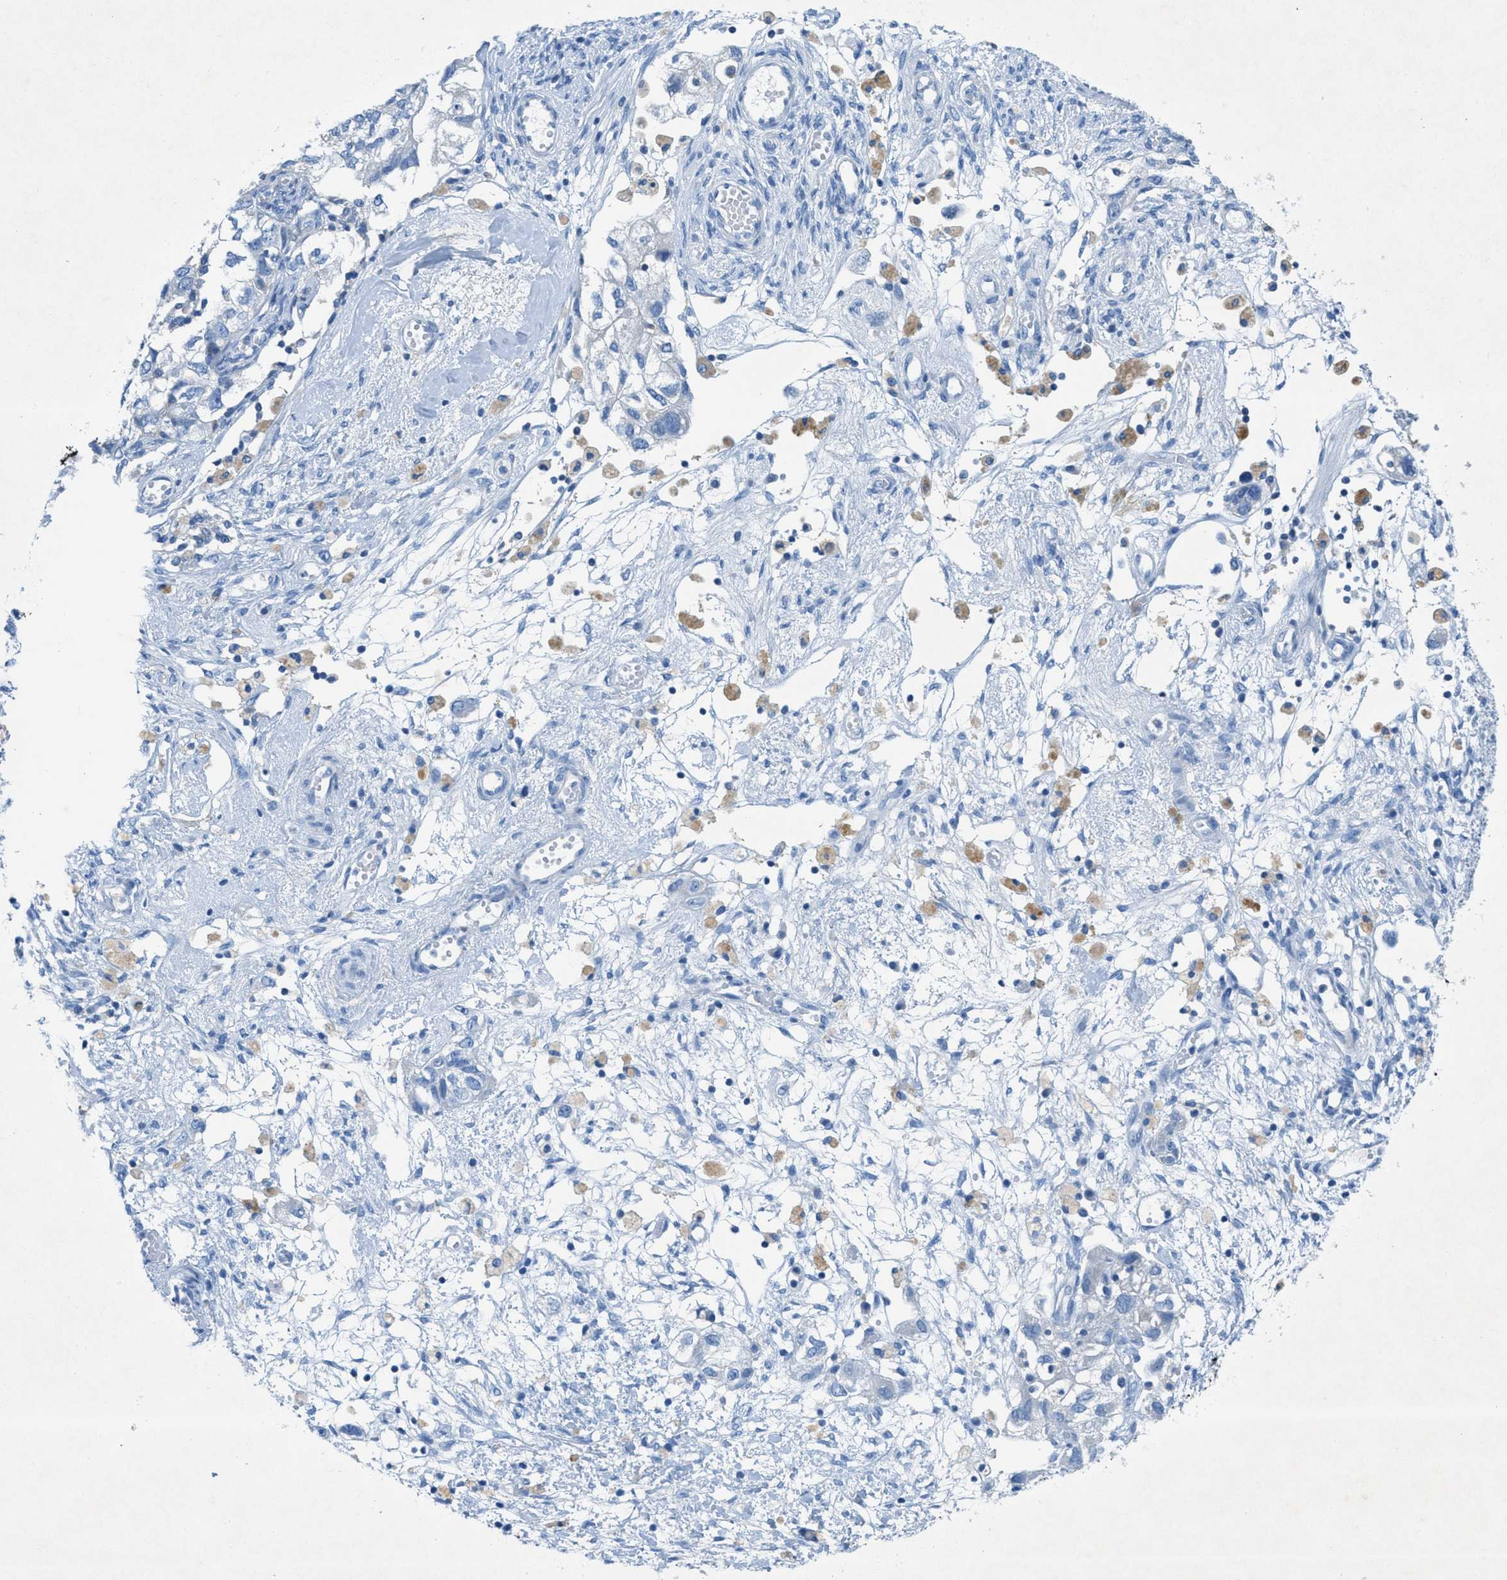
{"staining": {"intensity": "negative", "quantity": "none", "location": "none"}, "tissue": "ovarian cancer", "cell_type": "Tumor cells", "image_type": "cancer", "snomed": [{"axis": "morphology", "description": "Carcinoma, NOS"}, {"axis": "morphology", "description": "Cystadenocarcinoma, serous, NOS"}, {"axis": "topography", "description": "Ovary"}], "caption": "The histopathology image reveals no significant expression in tumor cells of ovarian cancer (carcinoma). Nuclei are stained in blue.", "gene": "GALNT17", "patient": {"sex": "female", "age": 69}}